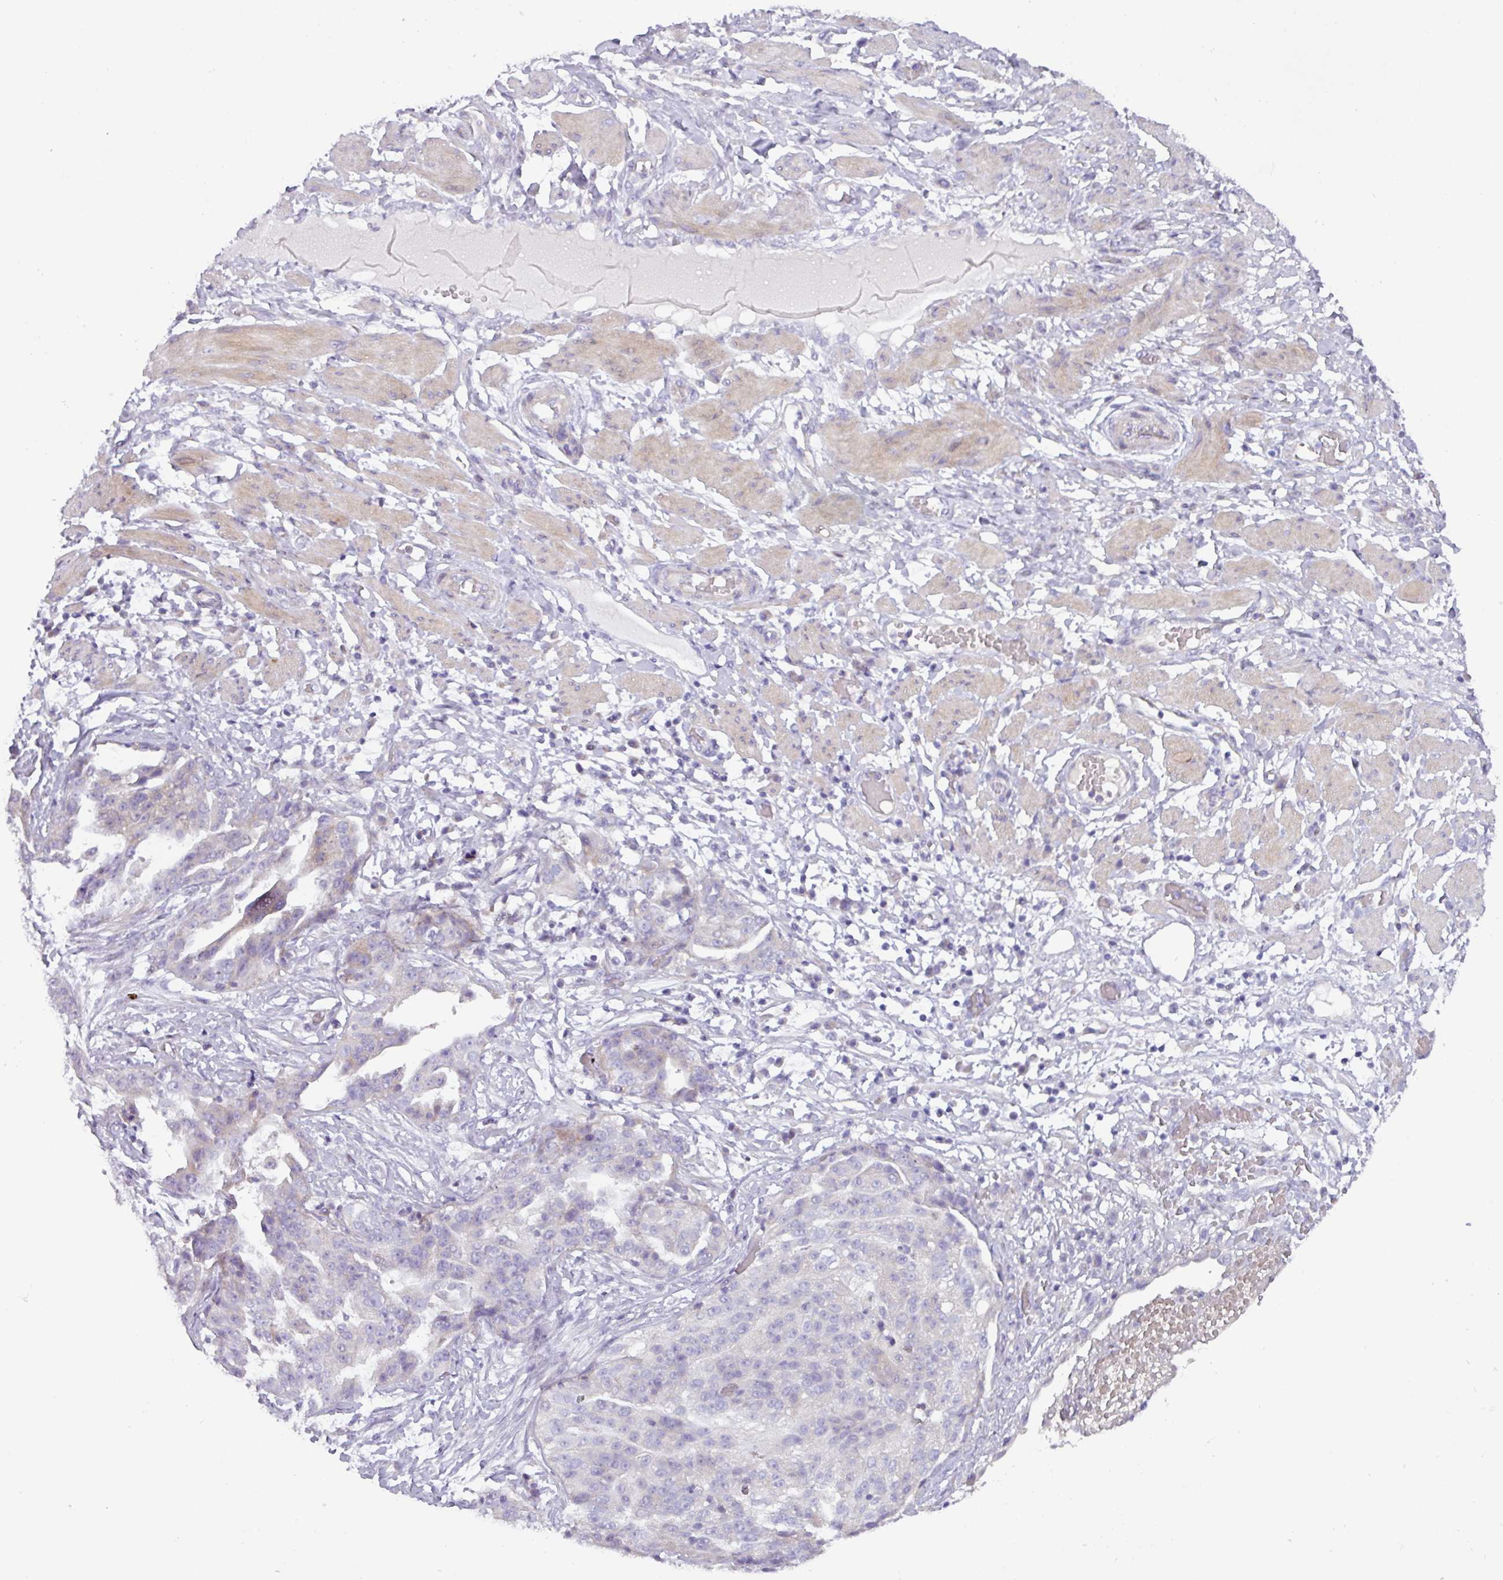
{"staining": {"intensity": "negative", "quantity": "none", "location": "none"}, "tissue": "ovarian cancer", "cell_type": "Tumor cells", "image_type": "cancer", "snomed": [{"axis": "morphology", "description": "Cystadenocarcinoma, serous, NOS"}, {"axis": "topography", "description": "Ovary"}], "caption": "High power microscopy image of an immunohistochemistry (IHC) image of ovarian serous cystadenocarcinoma, revealing no significant expression in tumor cells.", "gene": "RGS16", "patient": {"sex": "female", "age": 58}}